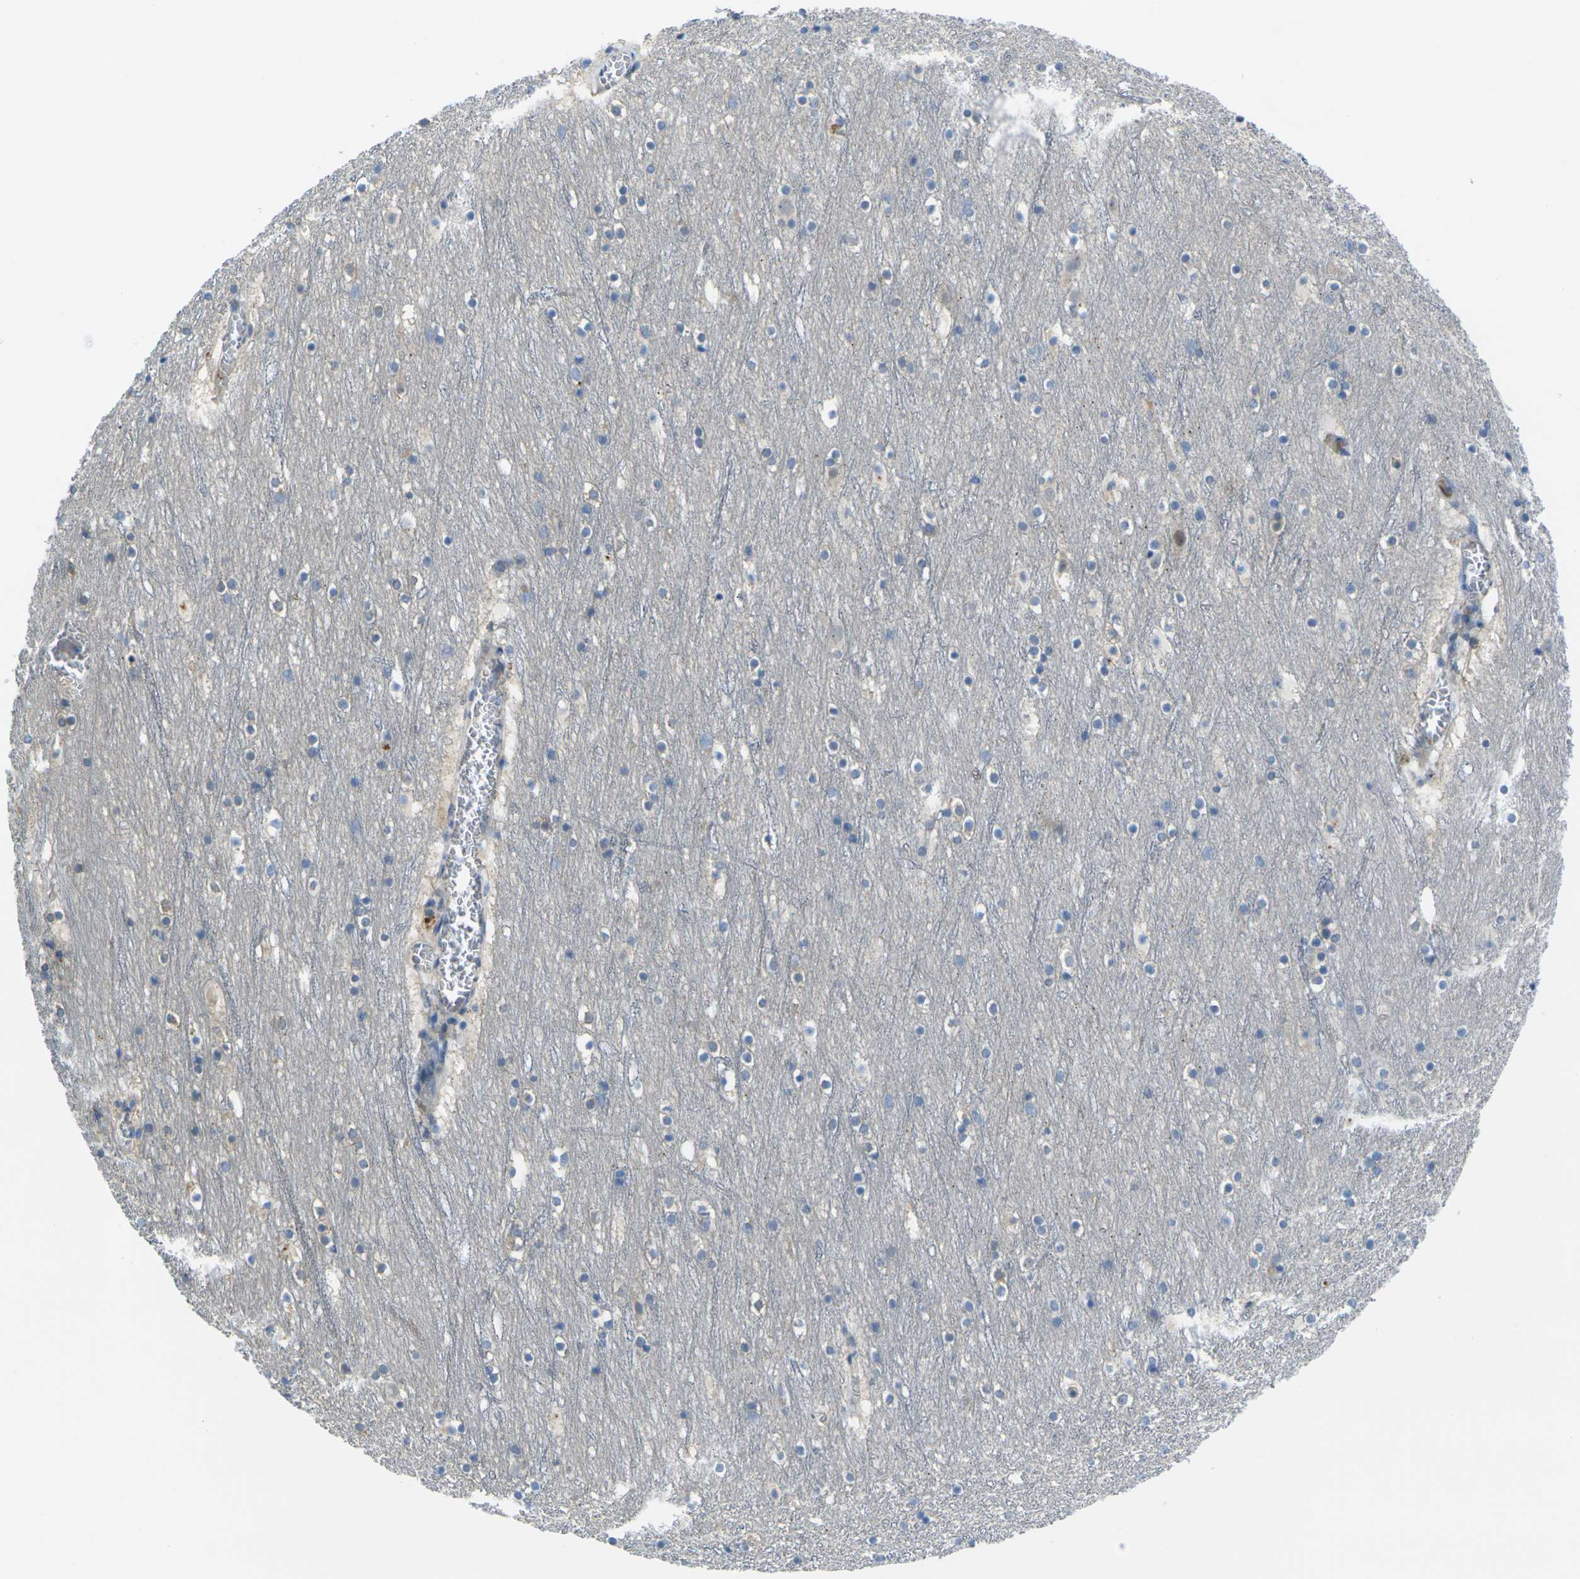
{"staining": {"intensity": "negative", "quantity": "none", "location": "none"}, "tissue": "cerebral cortex", "cell_type": "Endothelial cells", "image_type": "normal", "snomed": [{"axis": "morphology", "description": "Normal tissue, NOS"}, {"axis": "topography", "description": "Cerebral cortex"}], "caption": "Immunohistochemical staining of unremarkable cerebral cortex reveals no significant staining in endothelial cells.", "gene": "GNA12", "patient": {"sex": "male", "age": 45}}